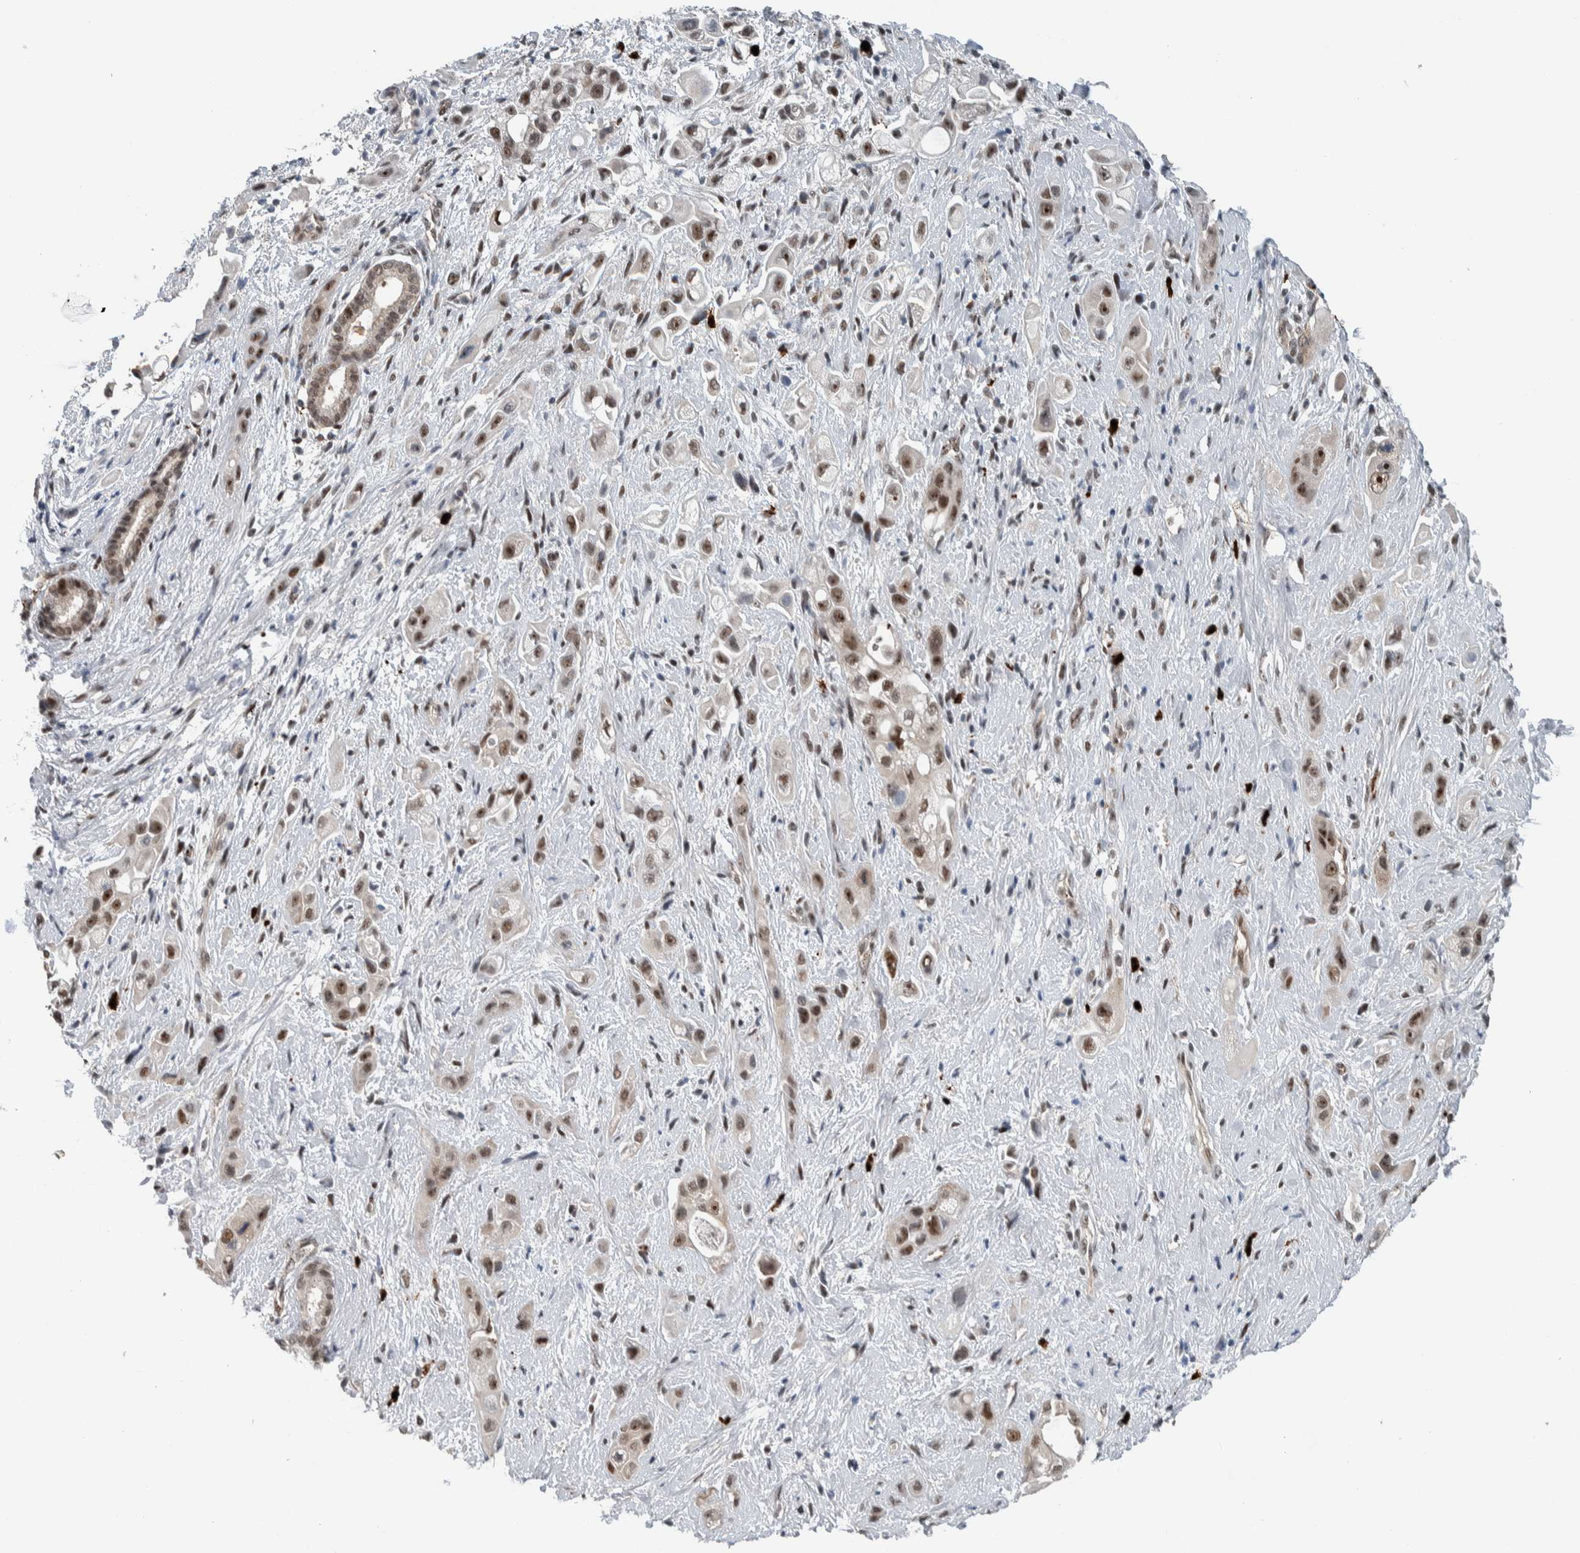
{"staining": {"intensity": "moderate", "quantity": ">75%", "location": "nuclear"}, "tissue": "pancreatic cancer", "cell_type": "Tumor cells", "image_type": "cancer", "snomed": [{"axis": "morphology", "description": "Adenocarcinoma, NOS"}, {"axis": "topography", "description": "Pancreas"}], "caption": "DAB (3,3'-diaminobenzidine) immunohistochemical staining of human pancreatic cancer demonstrates moderate nuclear protein staining in about >75% of tumor cells.", "gene": "ZFP91", "patient": {"sex": "female", "age": 66}}